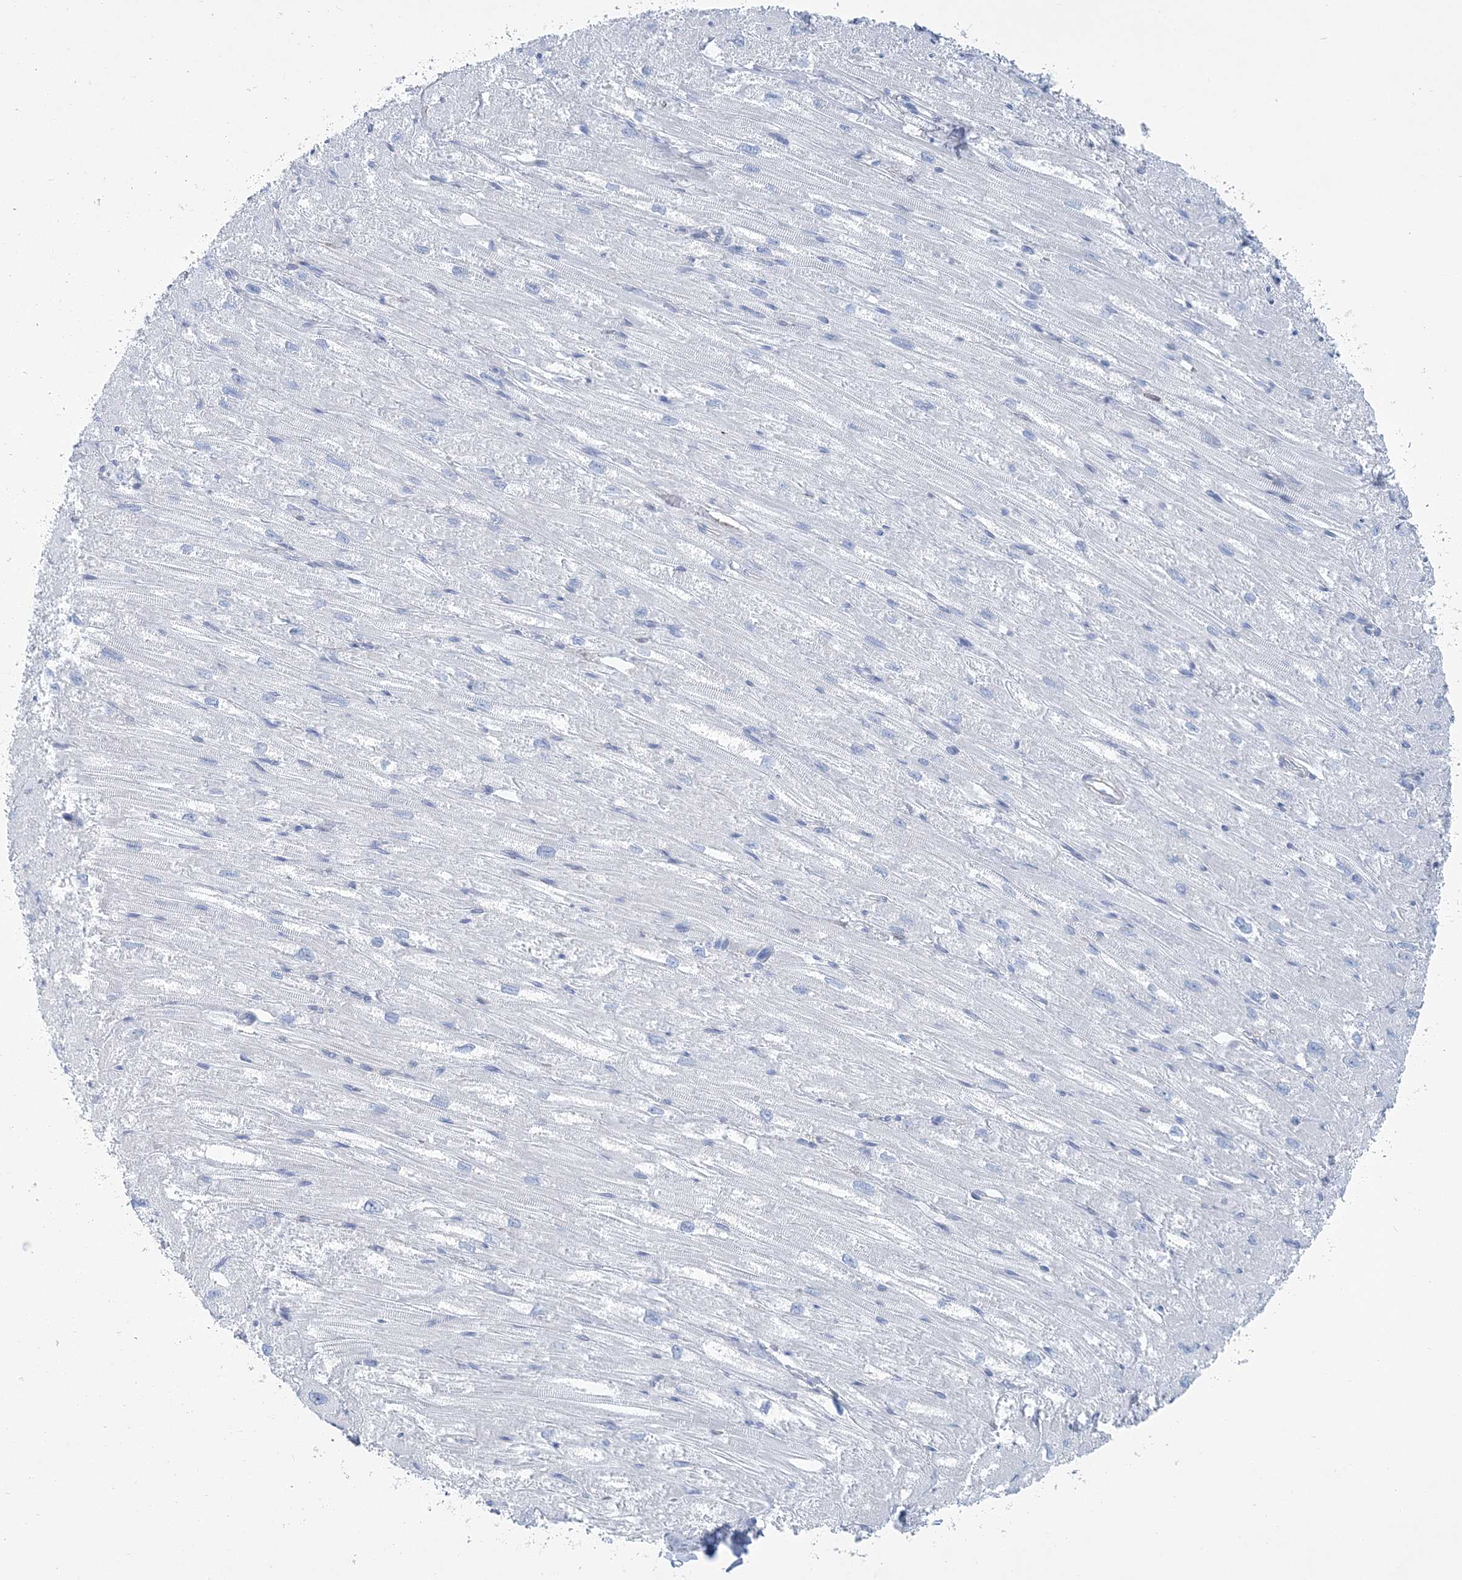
{"staining": {"intensity": "negative", "quantity": "none", "location": "none"}, "tissue": "heart muscle", "cell_type": "Cardiomyocytes", "image_type": "normal", "snomed": [{"axis": "morphology", "description": "Normal tissue, NOS"}, {"axis": "topography", "description": "Heart"}], "caption": "High magnification brightfield microscopy of normal heart muscle stained with DAB (brown) and counterstained with hematoxylin (blue): cardiomyocytes show no significant staining. The staining was performed using DAB (3,3'-diaminobenzidine) to visualize the protein expression in brown, while the nuclei were stained in blue with hematoxylin (Magnification: 20x).", "gene": "NKX6", "patient": {"sex": "male", "age": 50}}